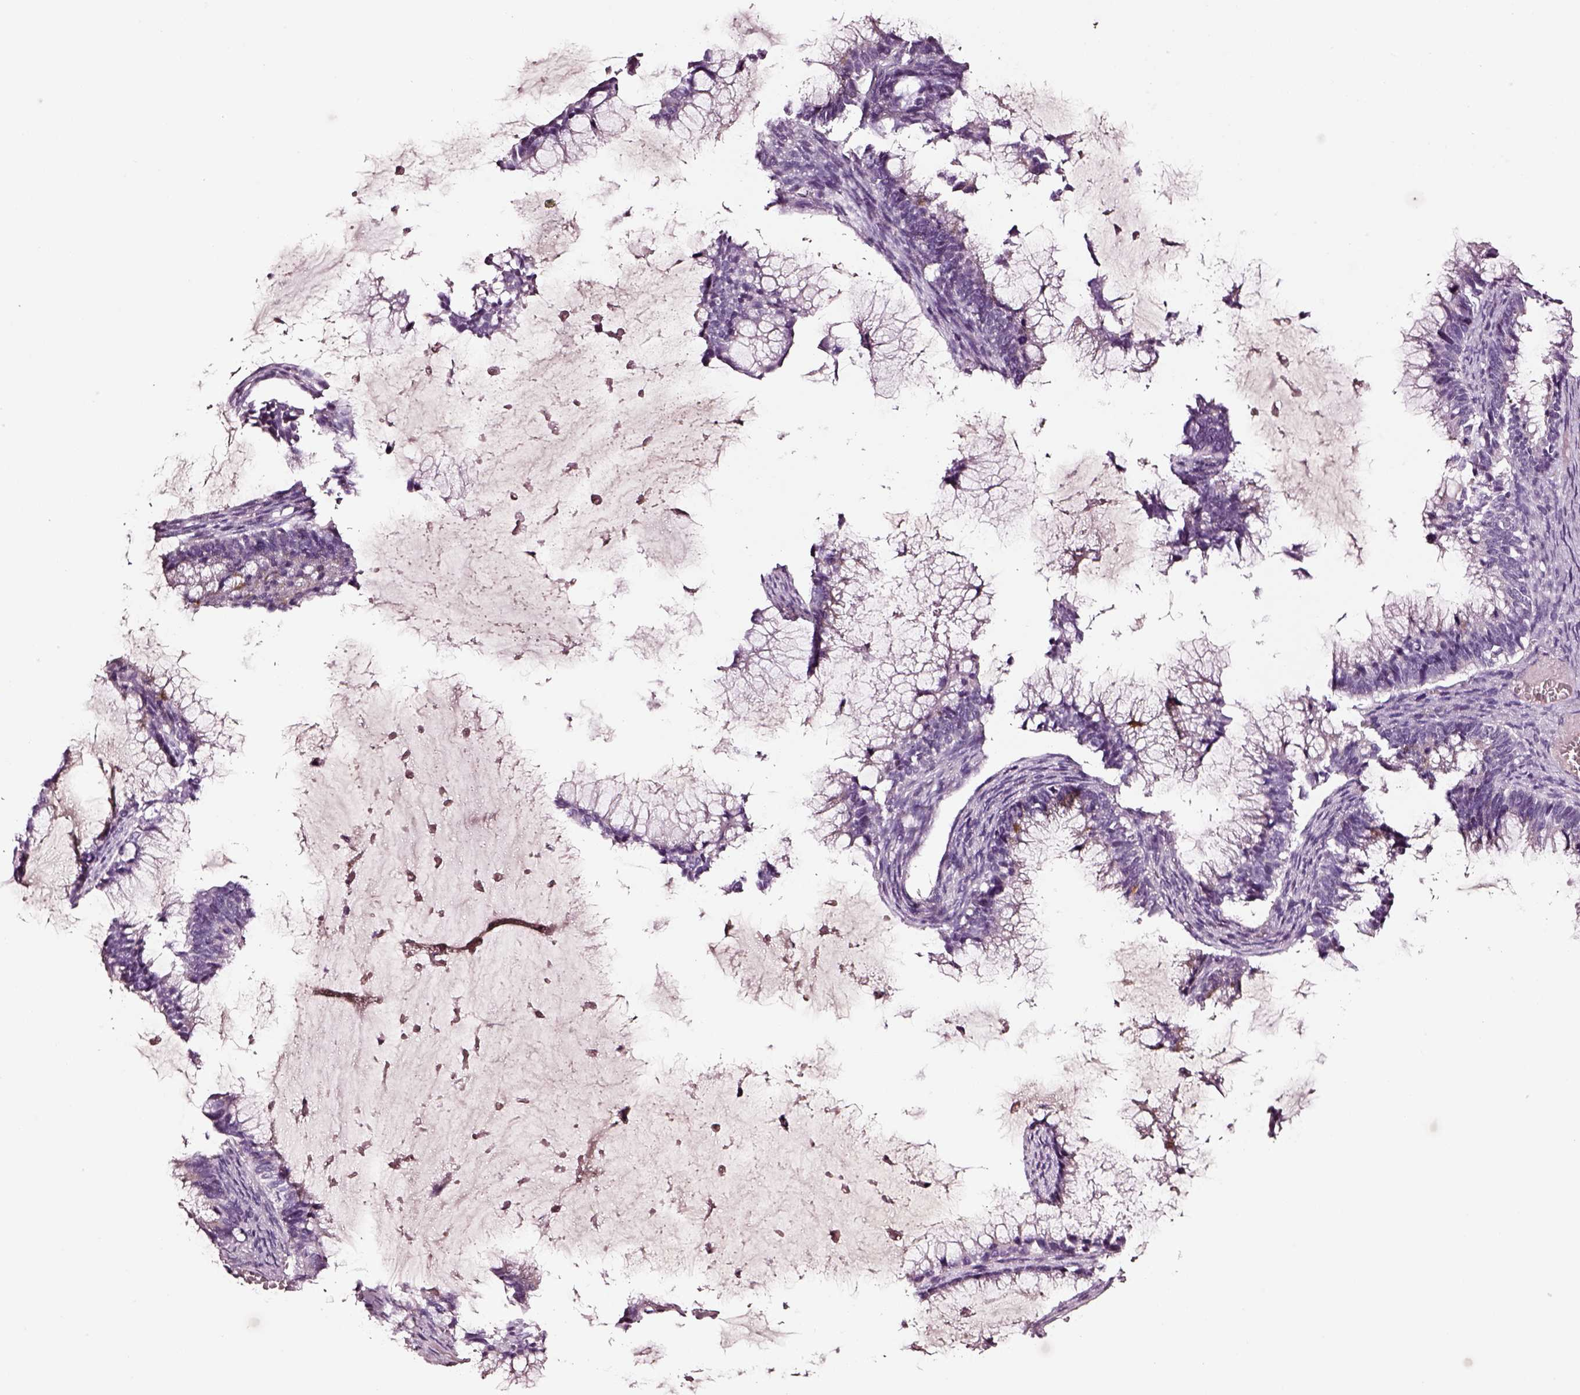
{"staining": {"intensity": "negative", "quantity": "none", "location": "none"}, "tissue": "ovarian cancer", "cell_type": "Tumor cells", "image_type": "cancer", "snomed": [{"axis": "morphology", "description": "Cystadenocarcinoma, mucinous, NOS"}, {"axis": "topography", "description": "Ovary"}], "caption": "This is an IHC photomicrograph of human ovarian cancer. There is no positivity in tumor cells.", "gene": "SMIM17", "patient": {"sex": "female", "age": 38}}